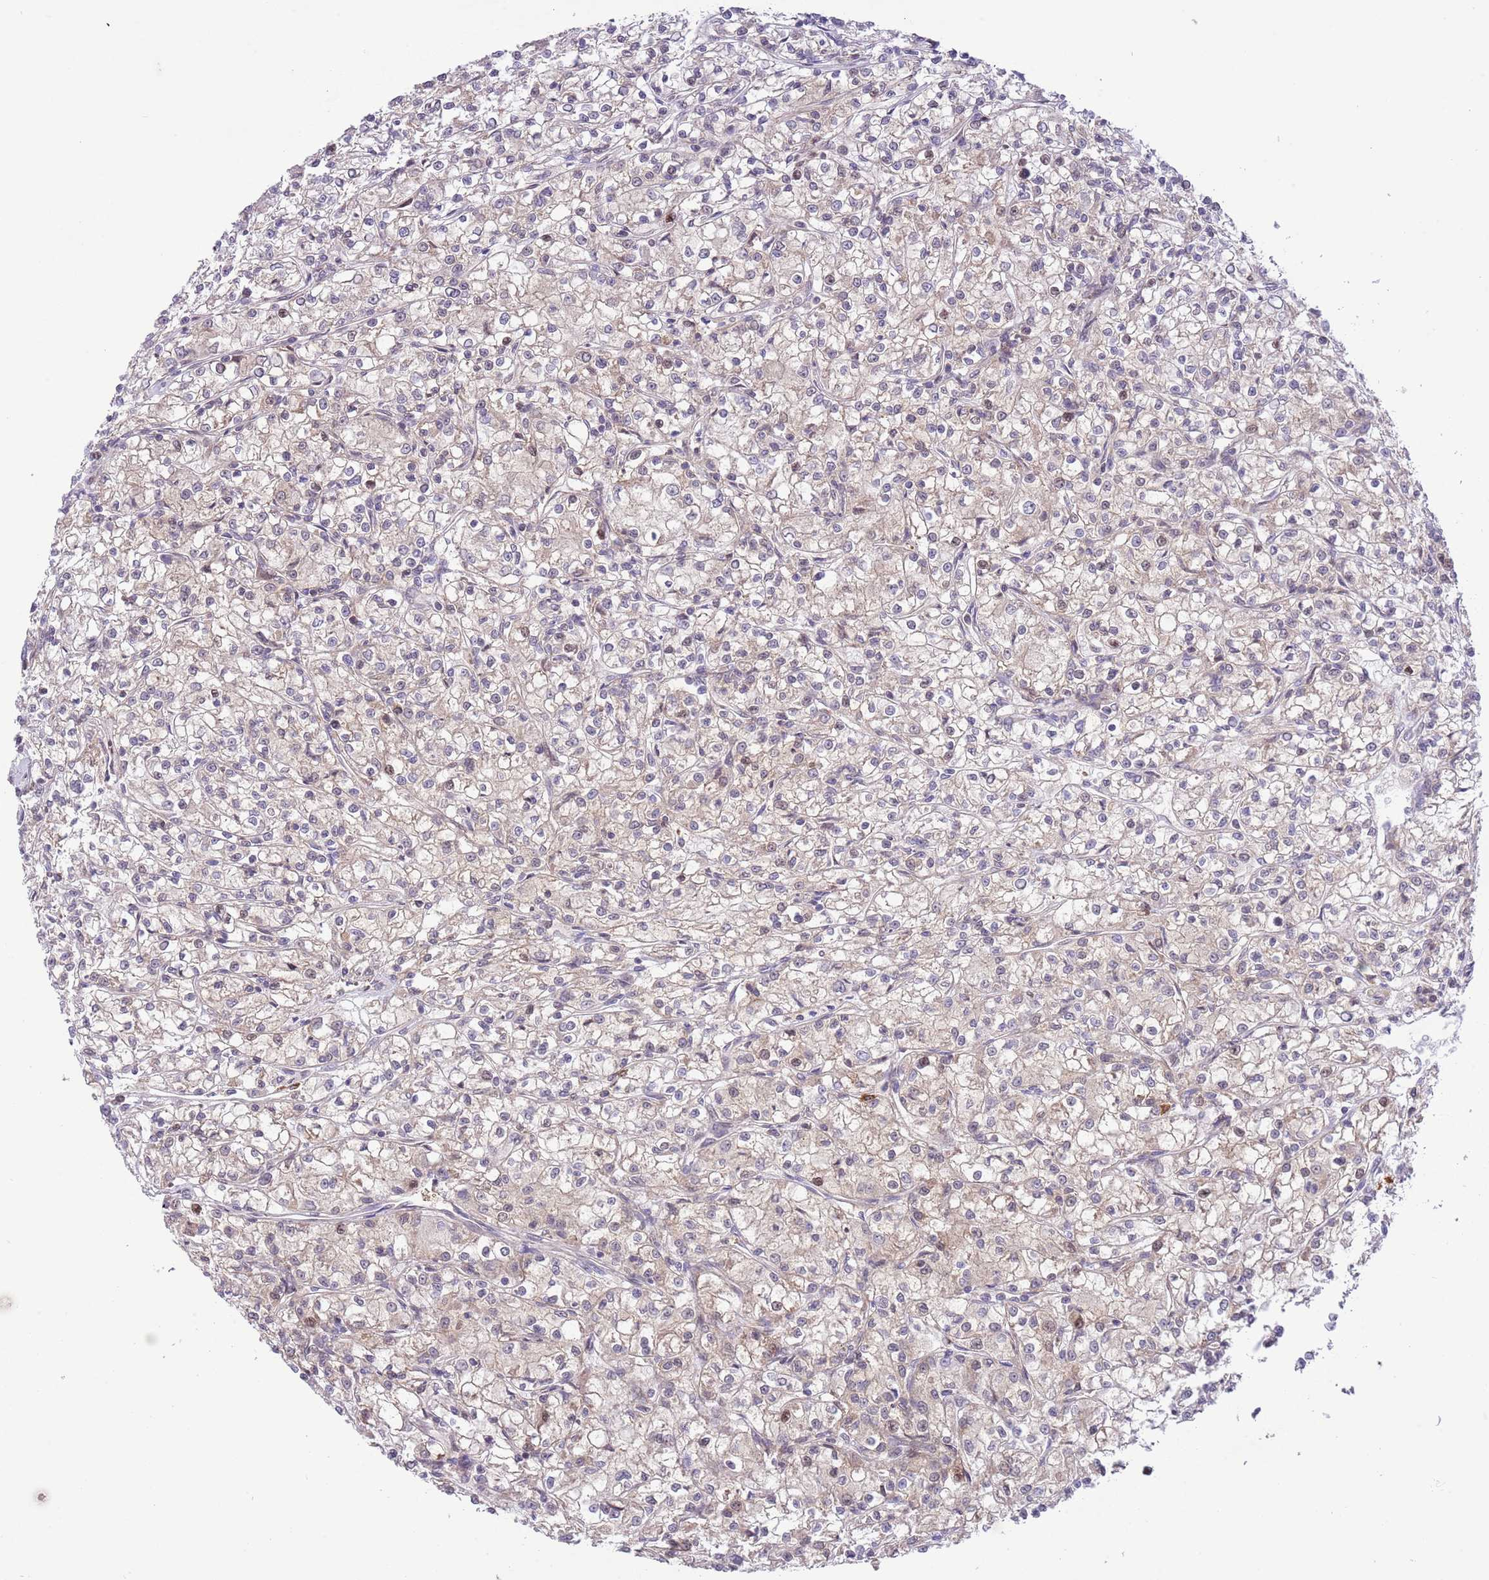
{"staining": {"intensity": "weak", "quantity": "25%-75%", "location": "cytoplasmic/membranous"}, "tissue": "renal cancer", "cell_type": "Tumor cells", "image_type": "cancer", "snomed": [{"axis": "morphology", "description": "Adenocarcinoma, NOS"}, {"axis": "topography", "description": "Kidney"}], "caption": "DAB immunohistochemical staining of adenocarcinoma (renal) shows weak cytoplasmic/membranous protein positivity in approximately 25%-75% of tumor cells. (DAB IHC, brown staining for protein, blue staining for nuclei).", "gene": "HDHD2", "patient": {"sex": "female", "age": 59}}